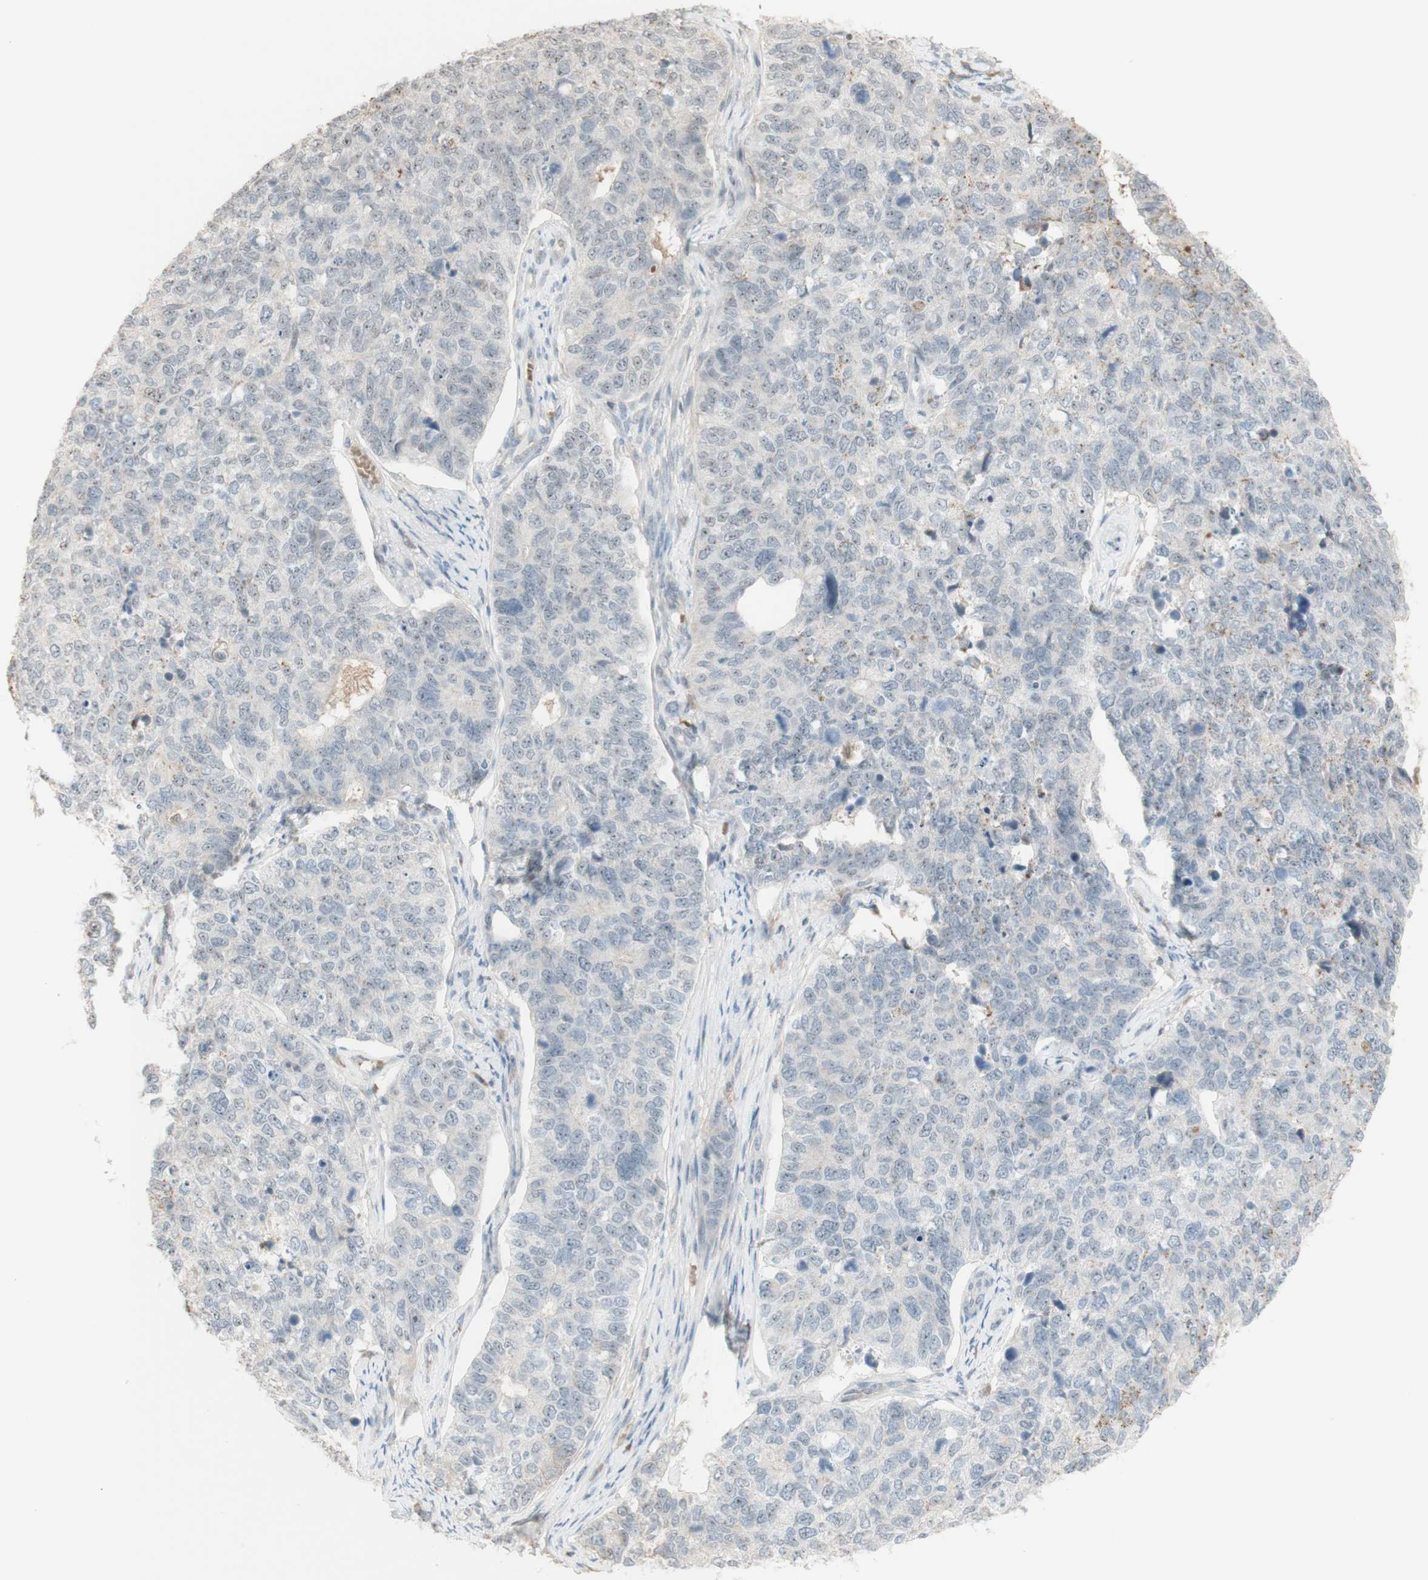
{"staining": {"intensity": "negative", "quantity": "none", "location": "none"}, "tissue": "cervical cancer", "cell_type": "Tumor cells", "image_type": "cancer", "snomed": [{"axis": "morphology", "description": "Squamous cell carcinoma, NOS"}, {"axis": "topography", "description": "Cervix"}], "caption": "Immunohistochemical staining of cervical cancer (squamous cell carcinoma) shows no significant expression in tumor cells.", "gene": "PLCD4", "patient": {"sex": "female", "age": 63}}